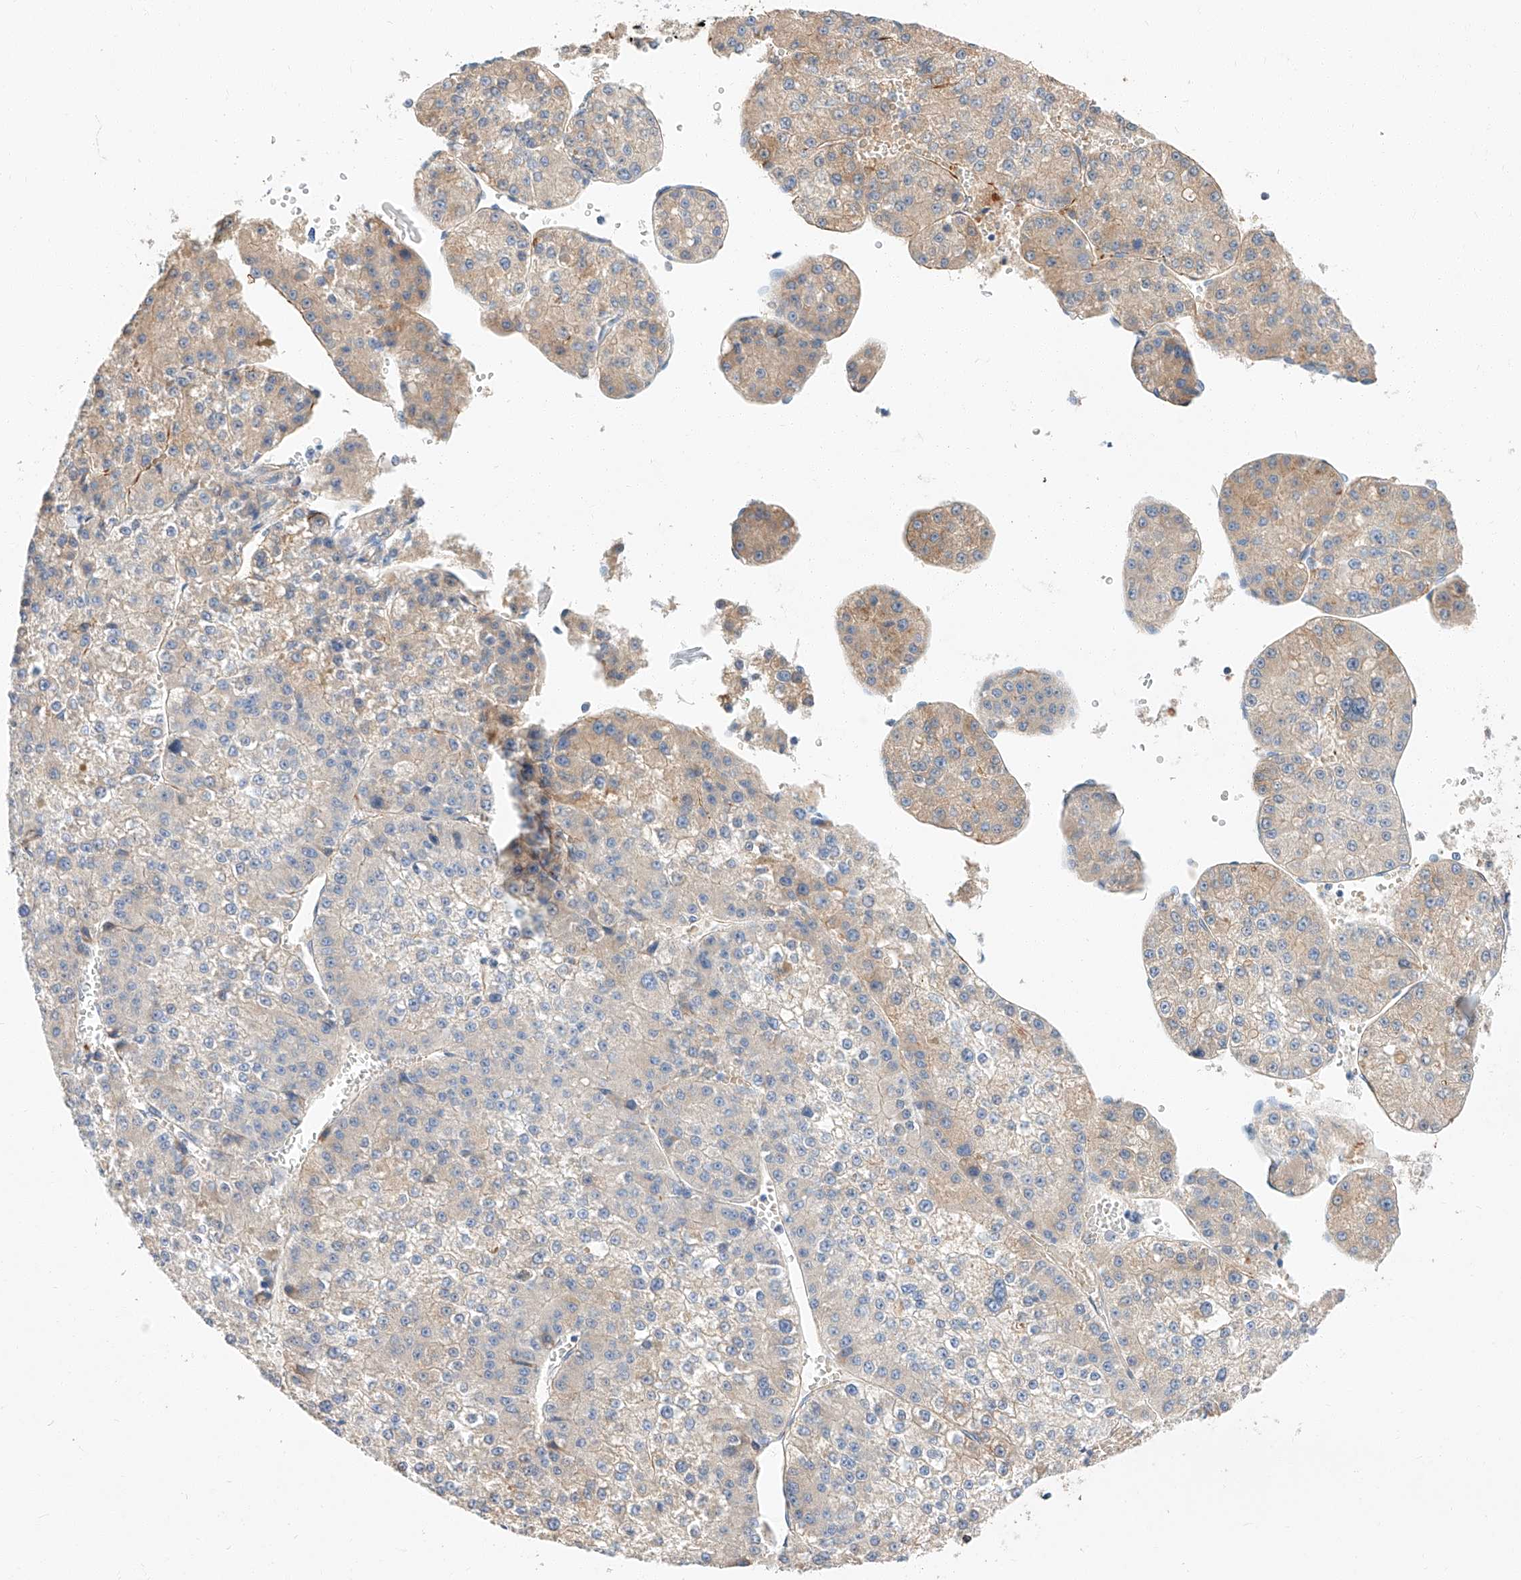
{"staining": {"intensity": "weak", "quantity": "<25%", "location": "cytoplasmic/membranous"}, "tissue": "liver cancer", "cell_type": "Tumor cells", "image_type": "cancer", "snomed": [{"axis": "morphology", "description": "Carcinoma, Hepatocellular, NOS"}, {"axis": "topography", "description": "Liver"}], "caption": "Micrograph shows no significant protein positivity in tumor cells of liver hepatocellular carcinoma.", "gene": "GLMN", "patient": {"sex": "female", "age": 73}}